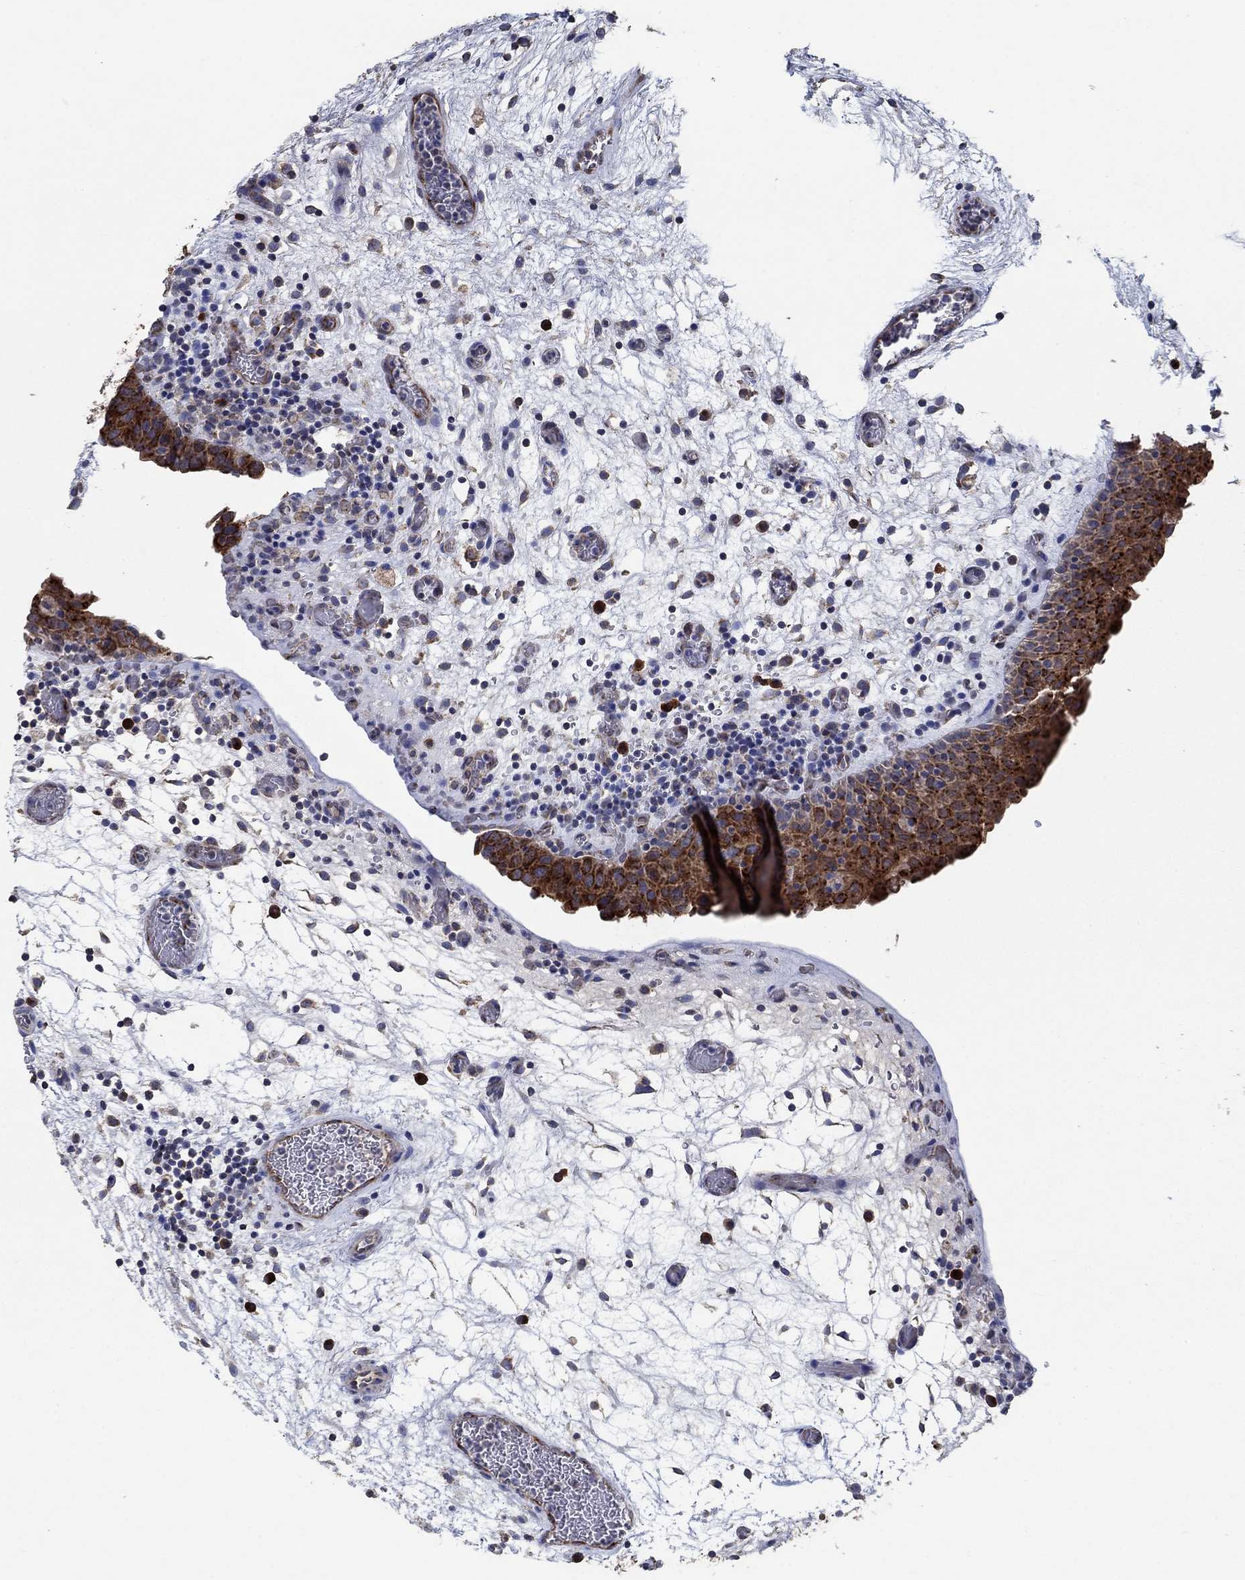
{"staining": {"intensity": "strong", "quantity": ">75%", "location": "cytoplasmic/membranous"}, "tissue": "urinary bladder", "cell_type": "Urothelial cells", "image_type": "normal", "snomed": [{"axis": "morphology", "description": "Normal tissue, NOS"}, {"axis": "topography", "description": "Urinary bladder"}], "caption": "Immunohistochemical staining of benign human urinary bladder demonstrates strong cytoplasmic/membranous protein positivity in approximately >75% of urothelial cells. Using DAB (3,3'-diaminobenzidine) (brown) and hematoxylin (blue) stains, captured at high magnification using brightfield microscopy.", "gene": "HID1", "patient": {"sex": "male", "age": 37}}